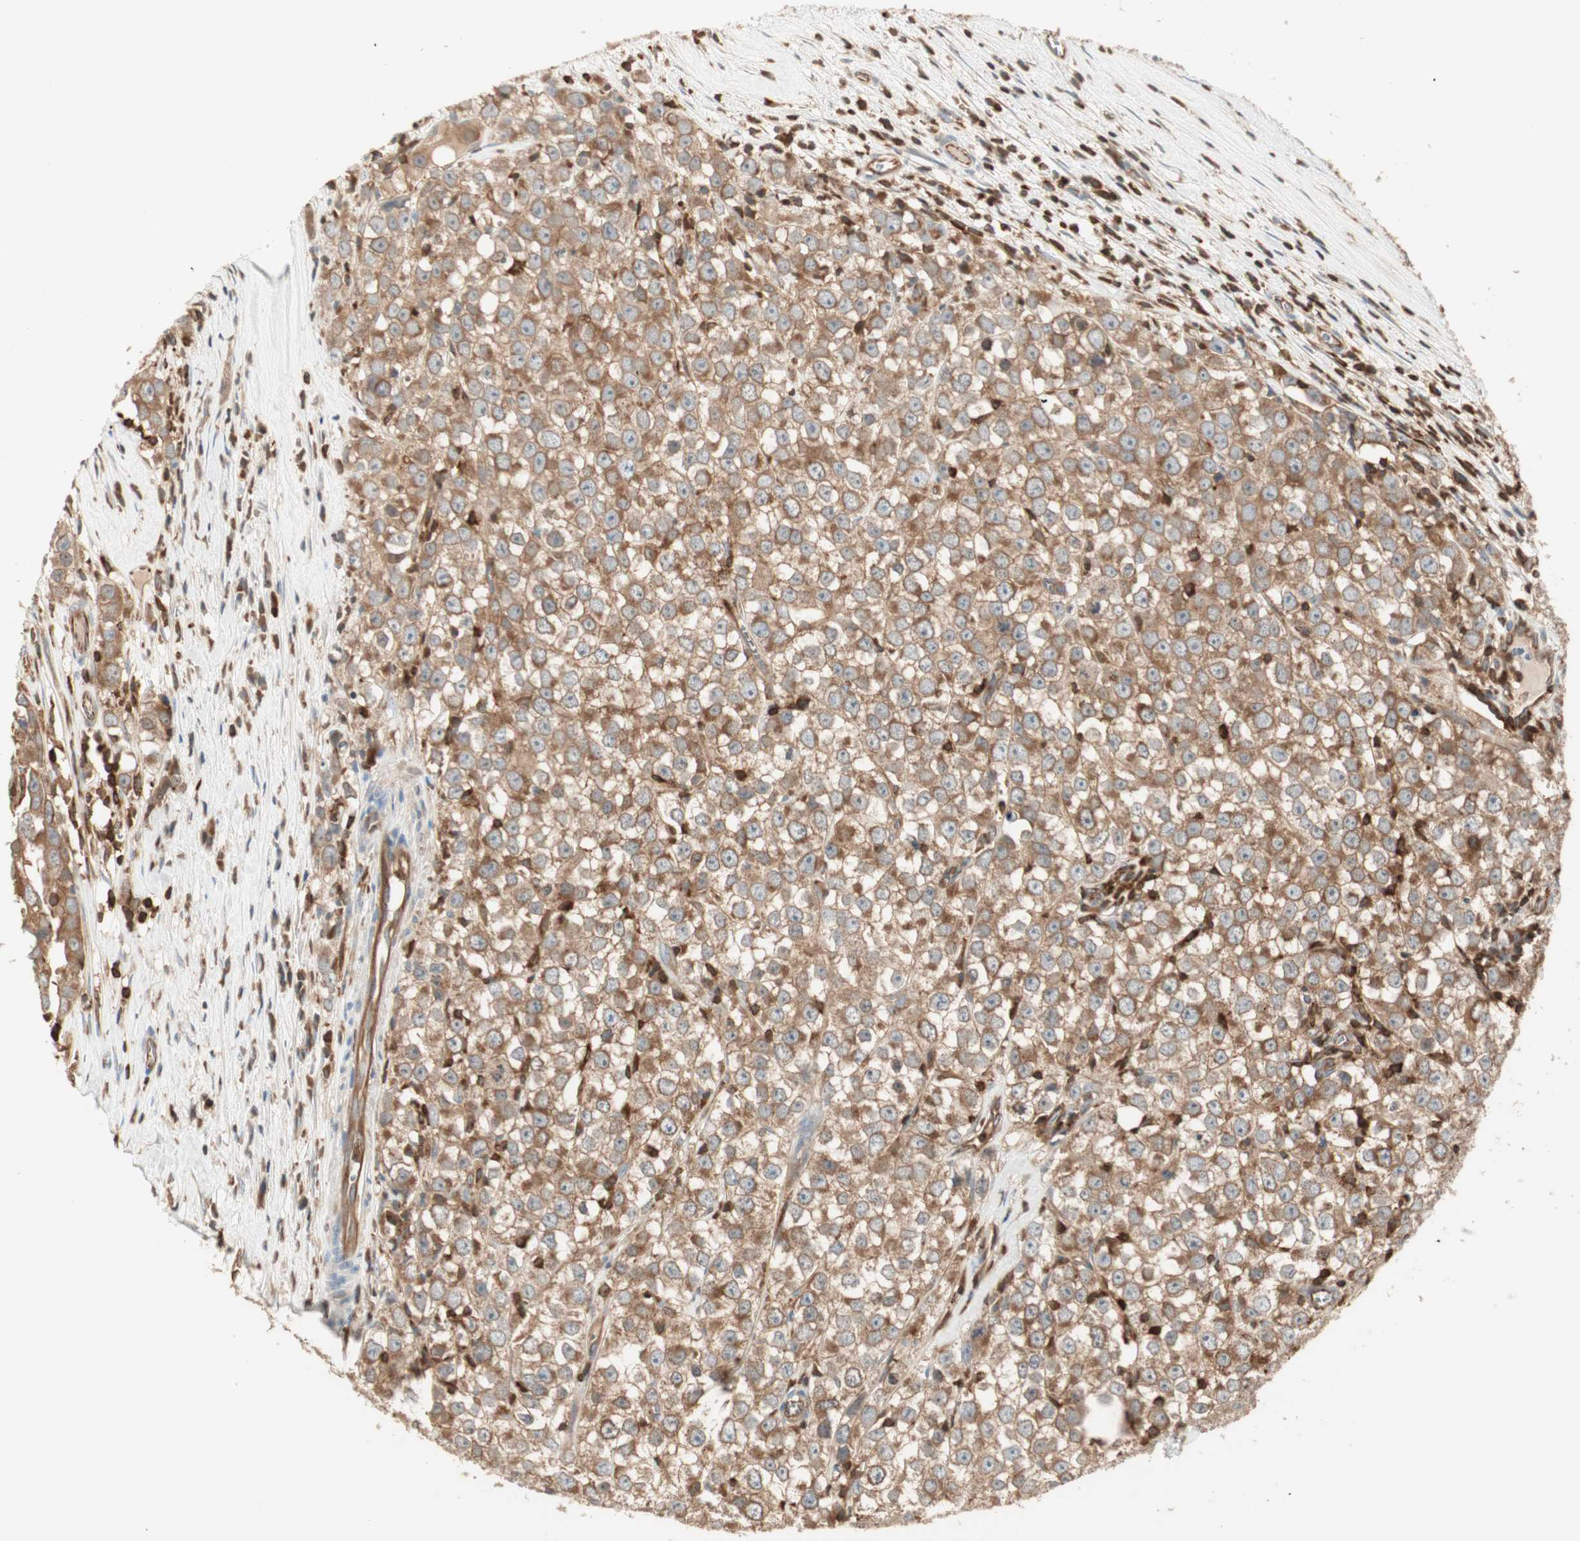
{"staining": {"intensity": "moderate", "quantity": ">75%", "location": "cytoplasmic/membranous"}, "tissue": "testis cancer", "cell_type": "Tumor cells", "image_type": "cancer", "snomed": [{"axis": "morphology", "description": "Seminoma, NOS"}, {"axis": "morphology", "description": "Carcinoma, Embryonal, NOS"}, {"axis": "topography", "description": "Testis"}], "caption": "Immunohistochemistry (IHC) photomicrograph of human testis cancer (seminoma) stained for a protein (brown), which demonstrates medium levels of moderate cytoplasmic/membranous positivity in about >75% of tumor cells.", "gene": "CRLF3", "patient": {"sex": "male", "age": 52}}